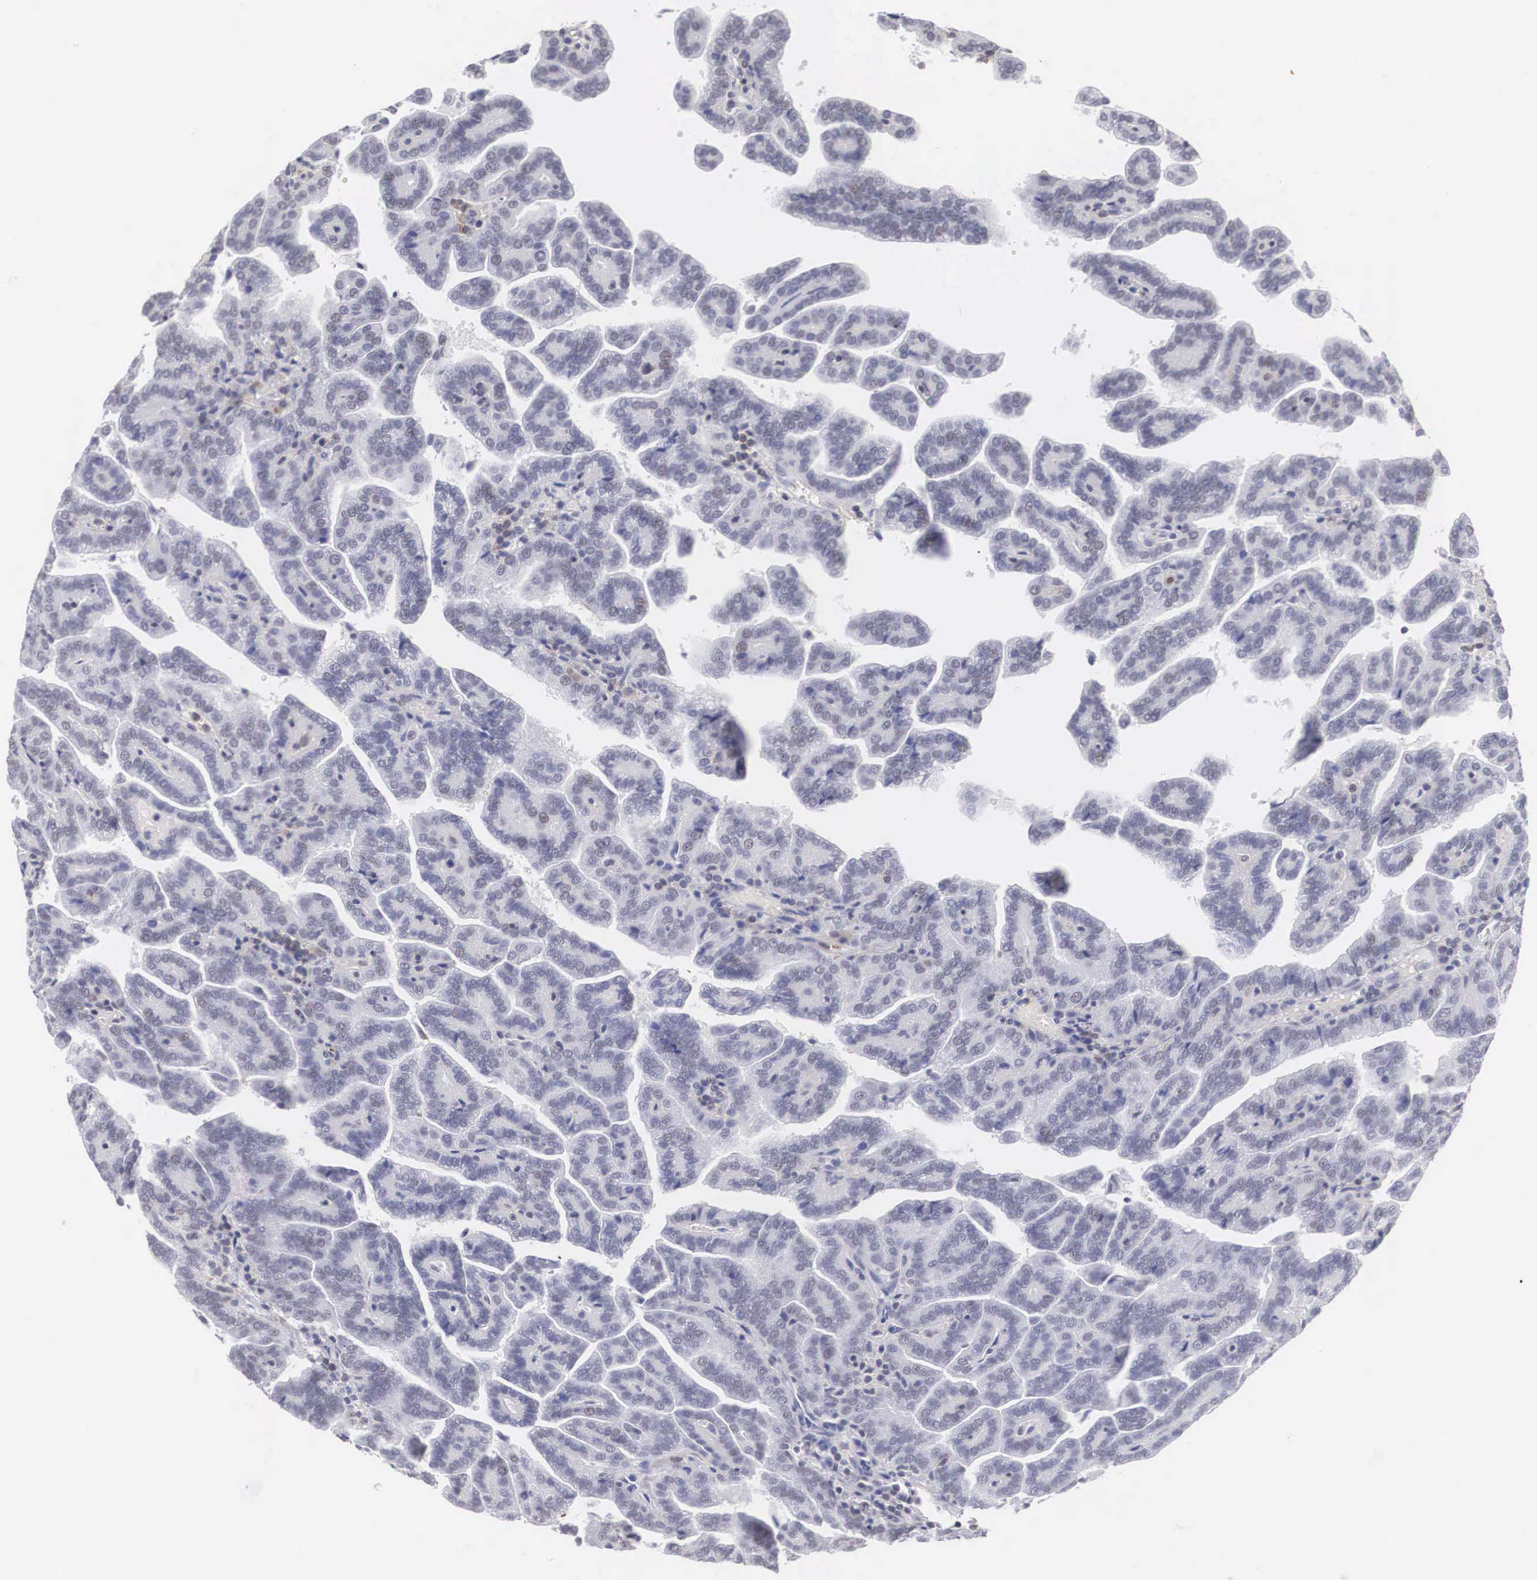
{"staining": {"intensity": "negative", "quantity": "none", "location": "none"}, "tissue": "renal cancer", "cell_type": "Tumor cells", "image_type": "cancer", "snomed": [{"axis": "morphology", "description": "Adenocarcinoma, NOS"}, {"axis": "topography", "description": "Kidney"}], "caption": "Human adenocarcinoma (renal) stained for a protein using immunohistochemistry exhibits no positivity in tumor cells.", "gene": "FAM47A", "patient": {"sex": "male", "age": 61}}